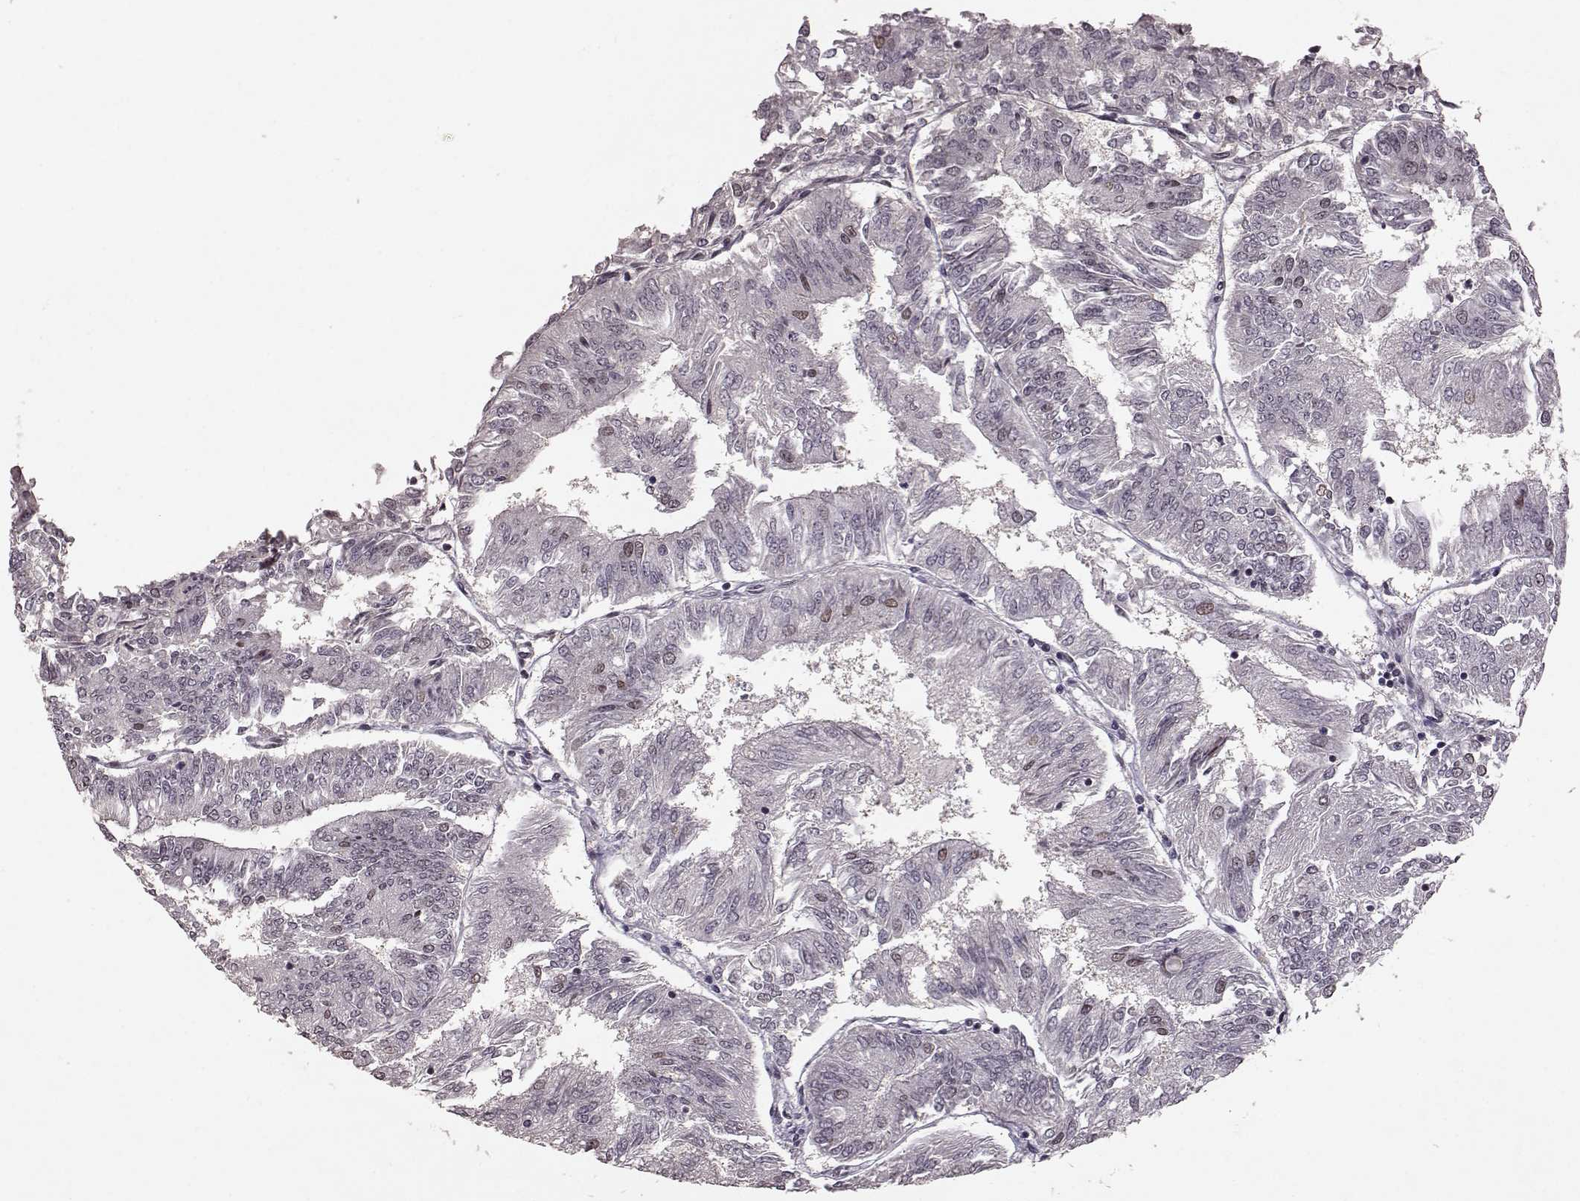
{"staining": {"intensity": "weak", "quantity": "<25%", "location": "nuclear"}, "tissue": "endometrial cancer", "cell_type": "Tumor cells", "image_type": "cancer", "snomed": [{"axis": "morphology", "description": "Adenocarcinoma, NOS"}, {"axis": "topography", "description": "Endometrium"}], "caption": "The histopathology image shows no staining of tumor cells in endometrial adenocarcinoma.", "gene": "RRAGD", "patient": {"sex": "female", "age": 58}}